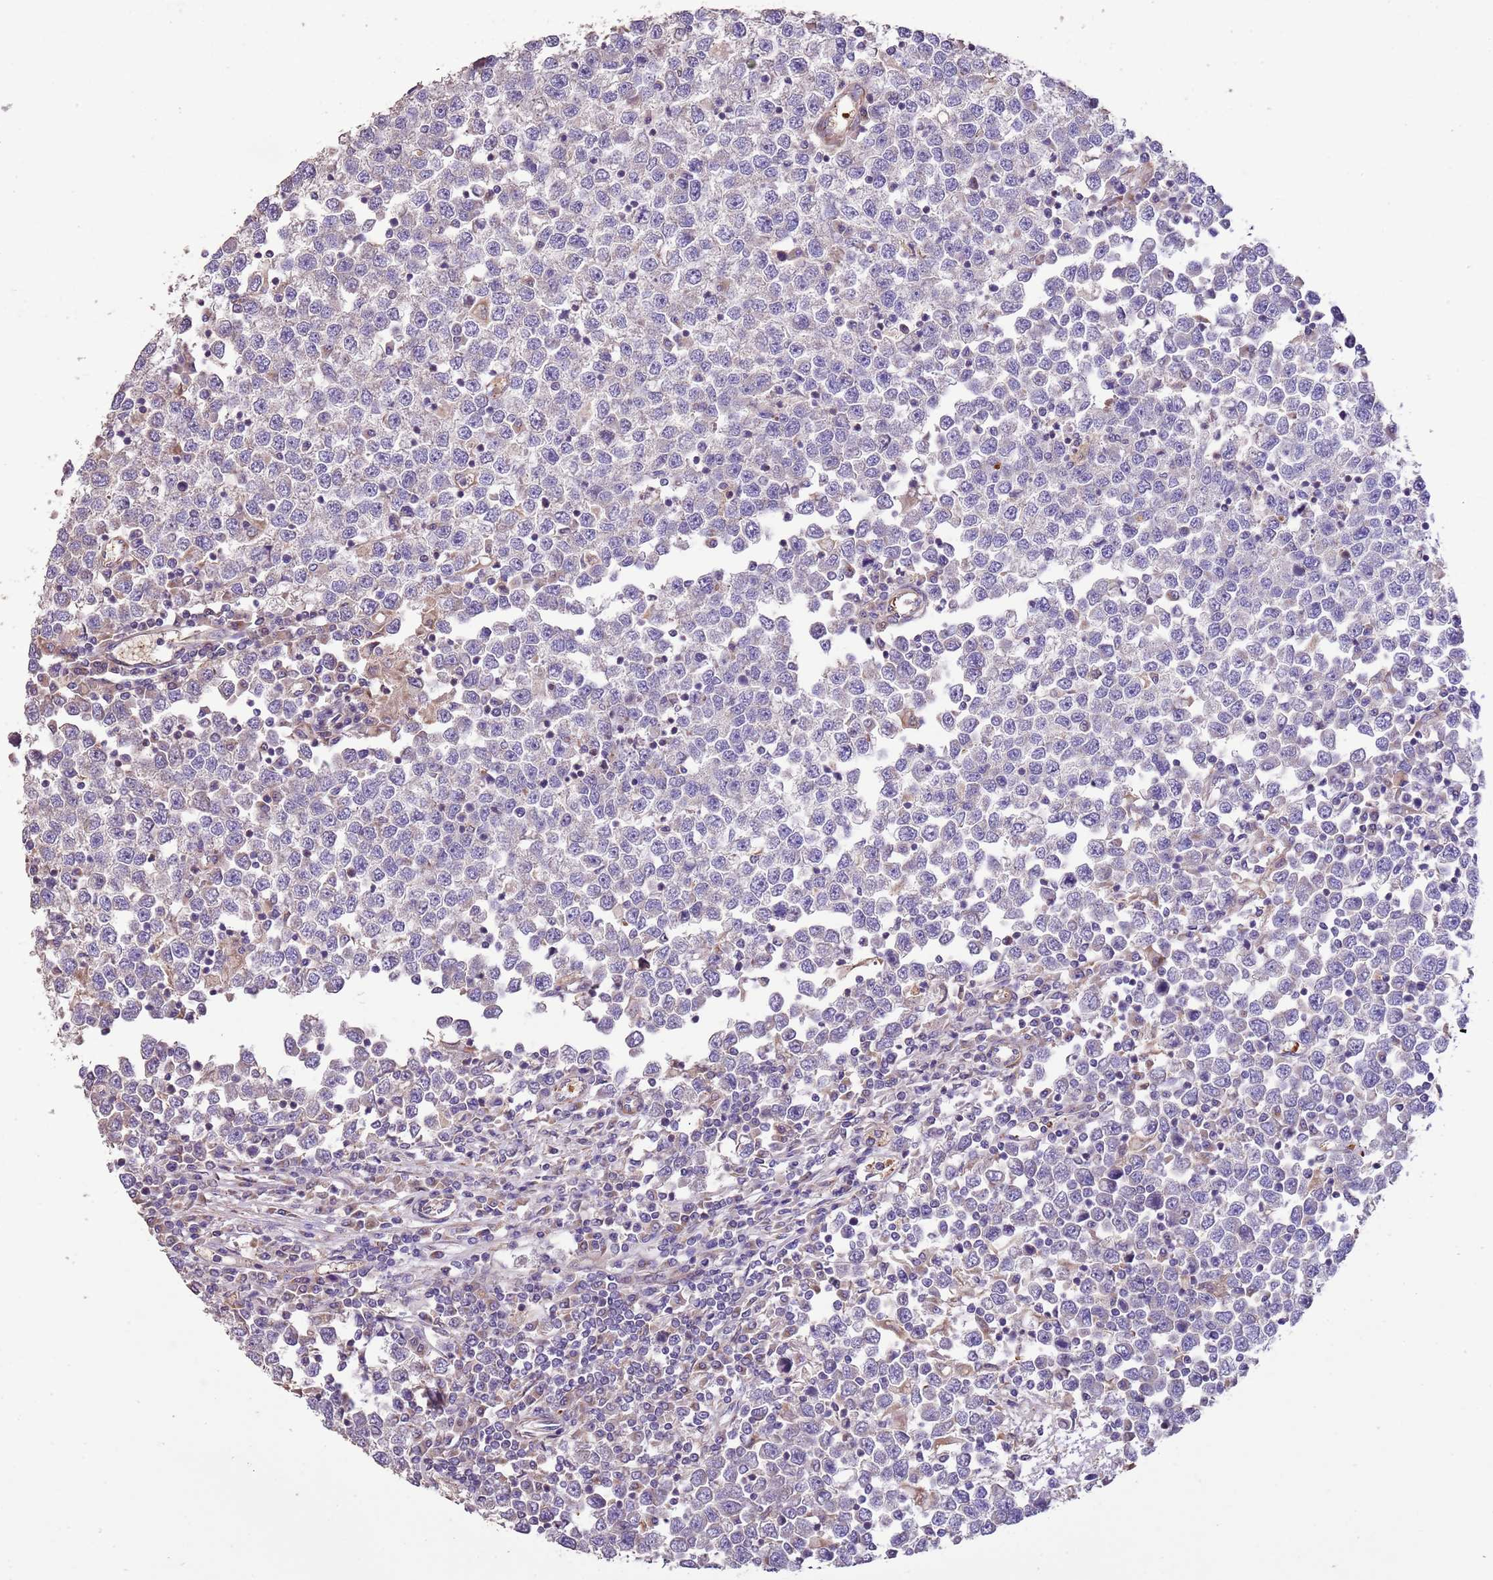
{"staining": {"intensity": "negative", "quantity": "none", "location": "none"}, "tissue": "testis cancer", "cell_type": "Tumor cells", "image_type": "cancer", "snomed": [{"axis": "morphology", "description": "Seminoma, NOS"}, {"axis": "topography", "description": "Testis"}], "caption": "Tumor cells are negative for brown protein staining in seminoma (testis).", "gene": "PIGA", "patient": {"sex": "male", "age": 65}}